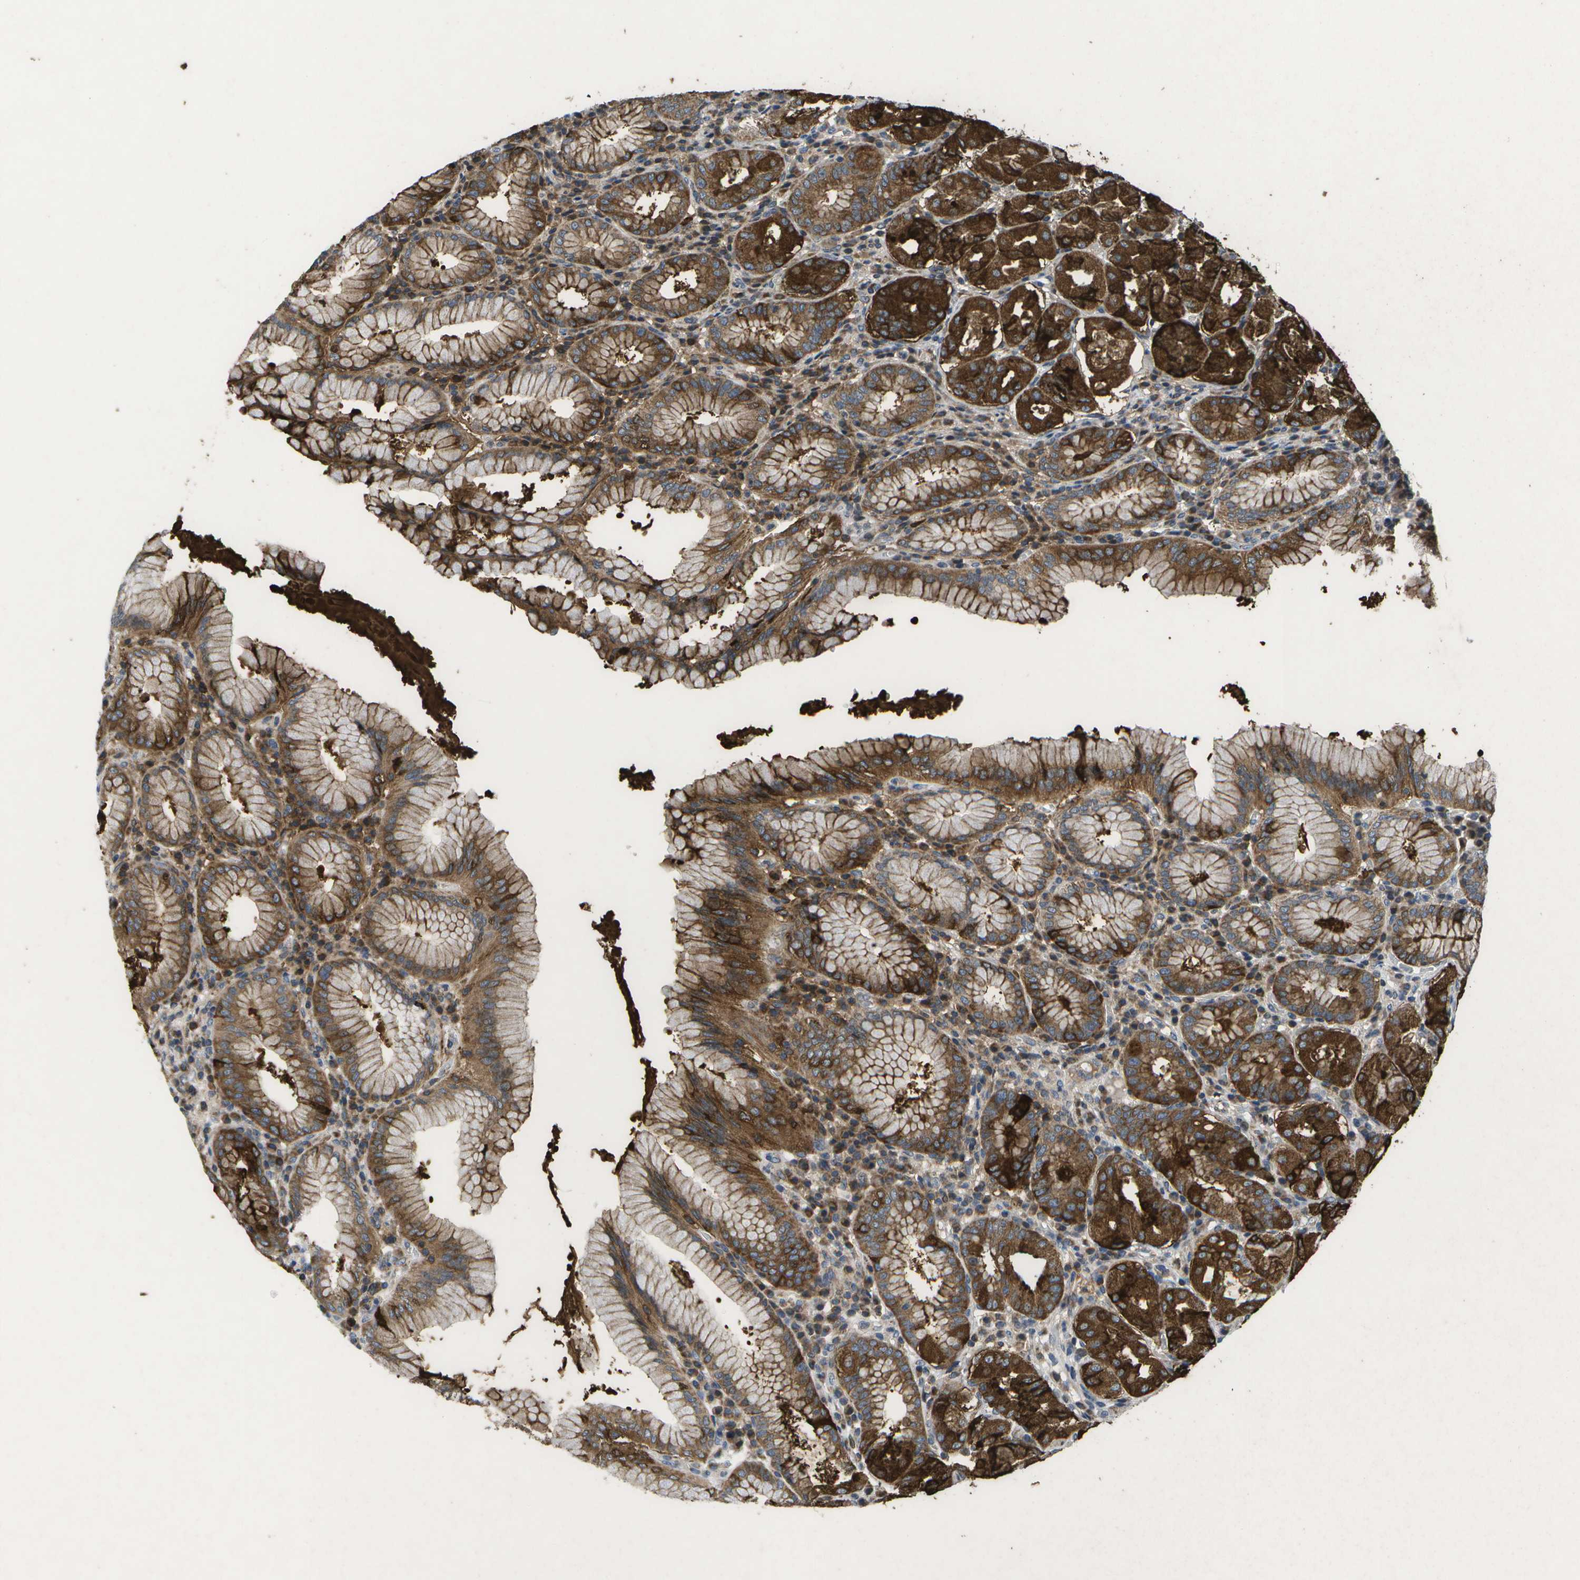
{"staining": {"intensity": "strong", "quantity": ">75%", "location": "cytoplasmic/membranous"}, "tissue": "stomach", "cell_type": "Glandular cells", "image_type": "normal", "snomed": [{"axis": "morphology", "description": "Normal tissue, NOS"}, {"axis": "topography", "description": "Stomach"}, {"axis": "topography", "description": "Stomach, lower"}], "caption": "This photomicrograph reveals unremarkable stomach stained with IHC to label a protein in brown. The cytoplasmic/membranous of glandular cells show strong positivity for the protein. Nuclei are counter-stained blue.", "gene": "HADHA", "patient": {"sex": "female", "age": 56}}